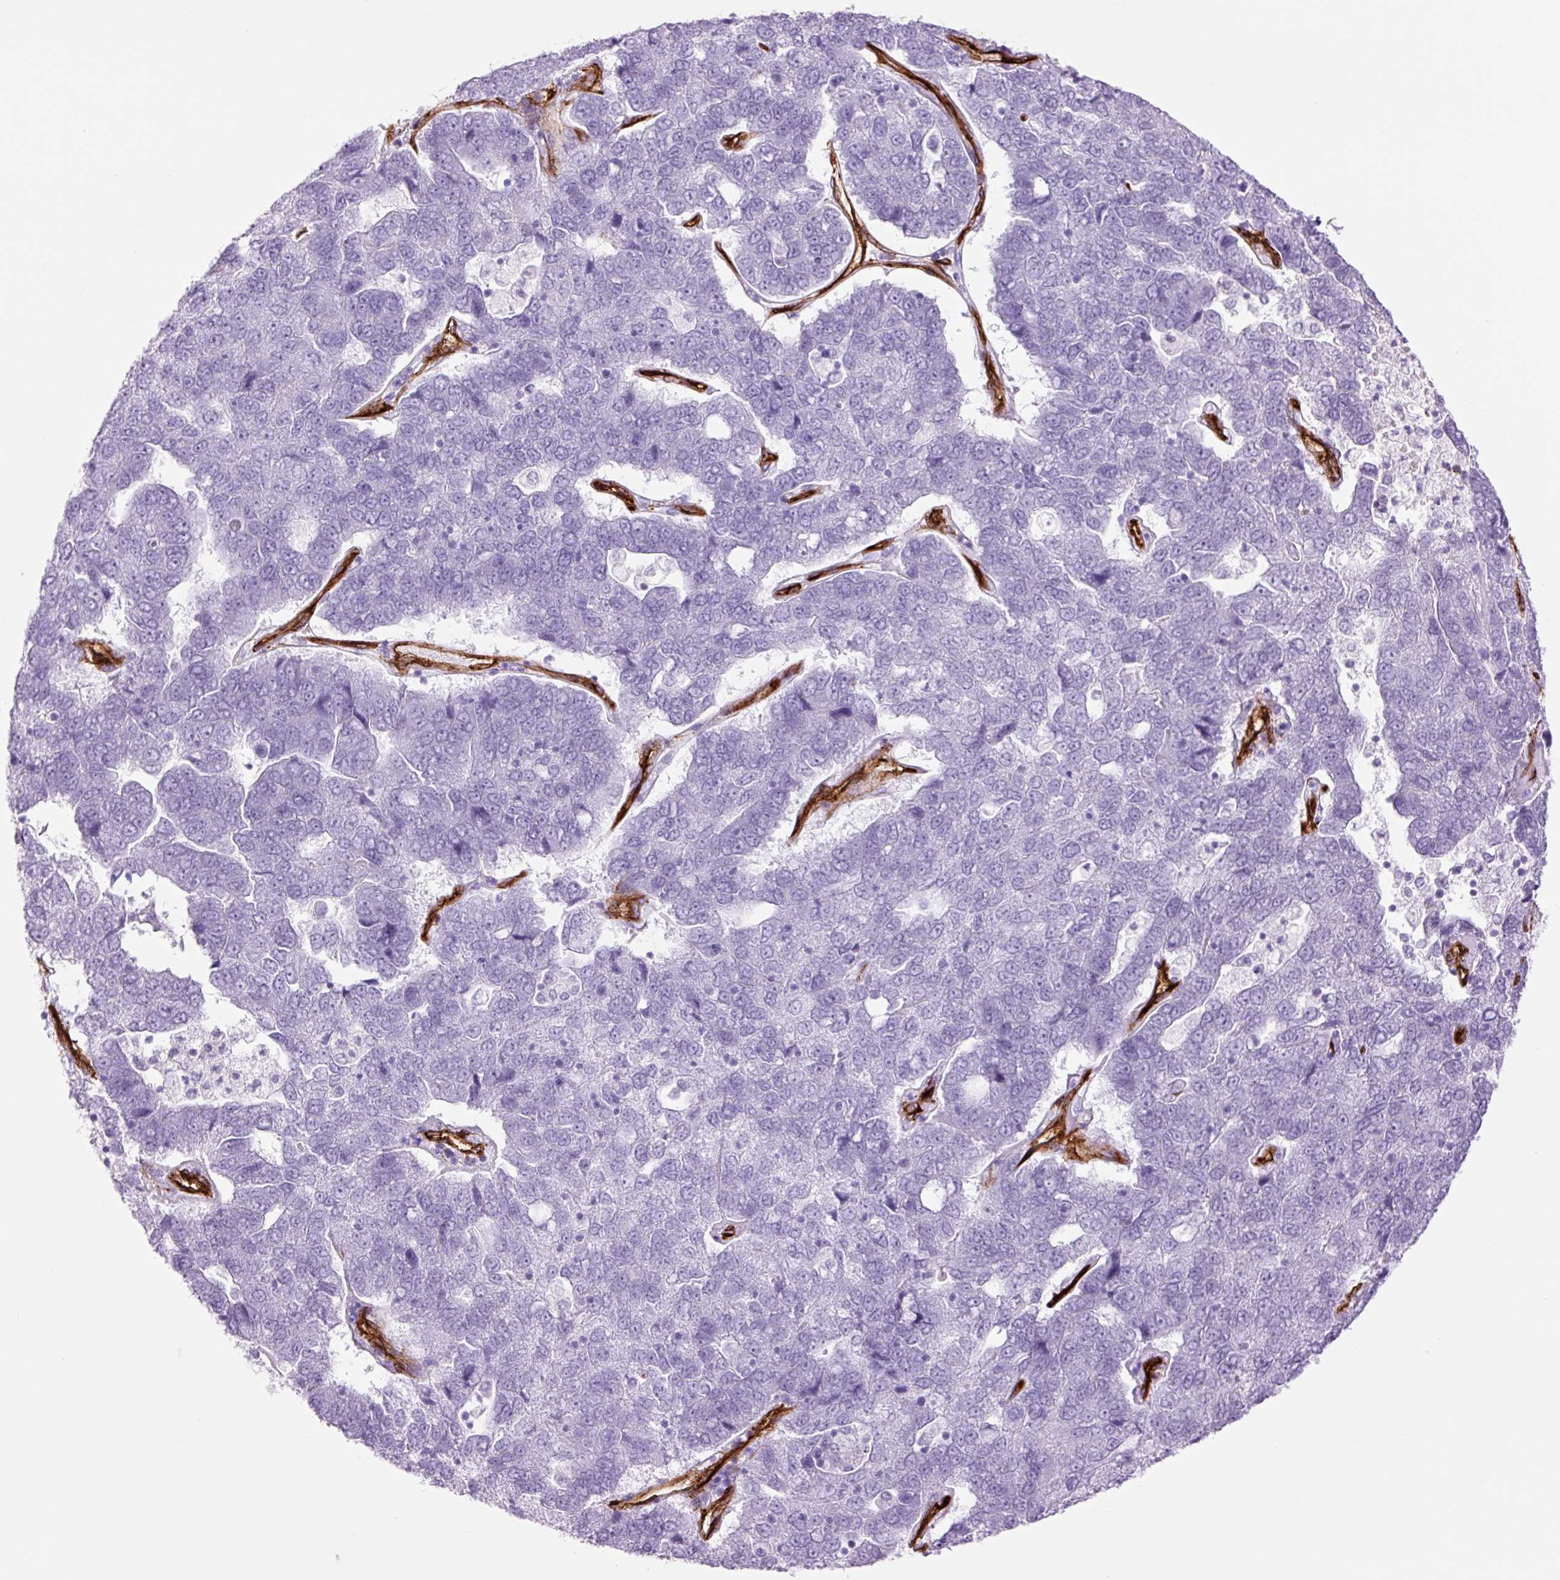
{"staining": {"intensity": "negative", "quantity": "none", "location": "none"}, "tissue": "pancreatic cancer", "cell_type": "Tumor cells", "image_type": "cancer", "snomed": [{"axis": "morphology", "description": "Adenocarcinoma, NOS"}, {"axis": "topography", "description": "Pancreas"}], "caption": "The immunohistochemistry histopathology image has no significant expression in tumor cells of adenocarcinoma (pancreatic) tissue.", "gene": "CAV1", "patient": {"sex": "female", "age": 61}}